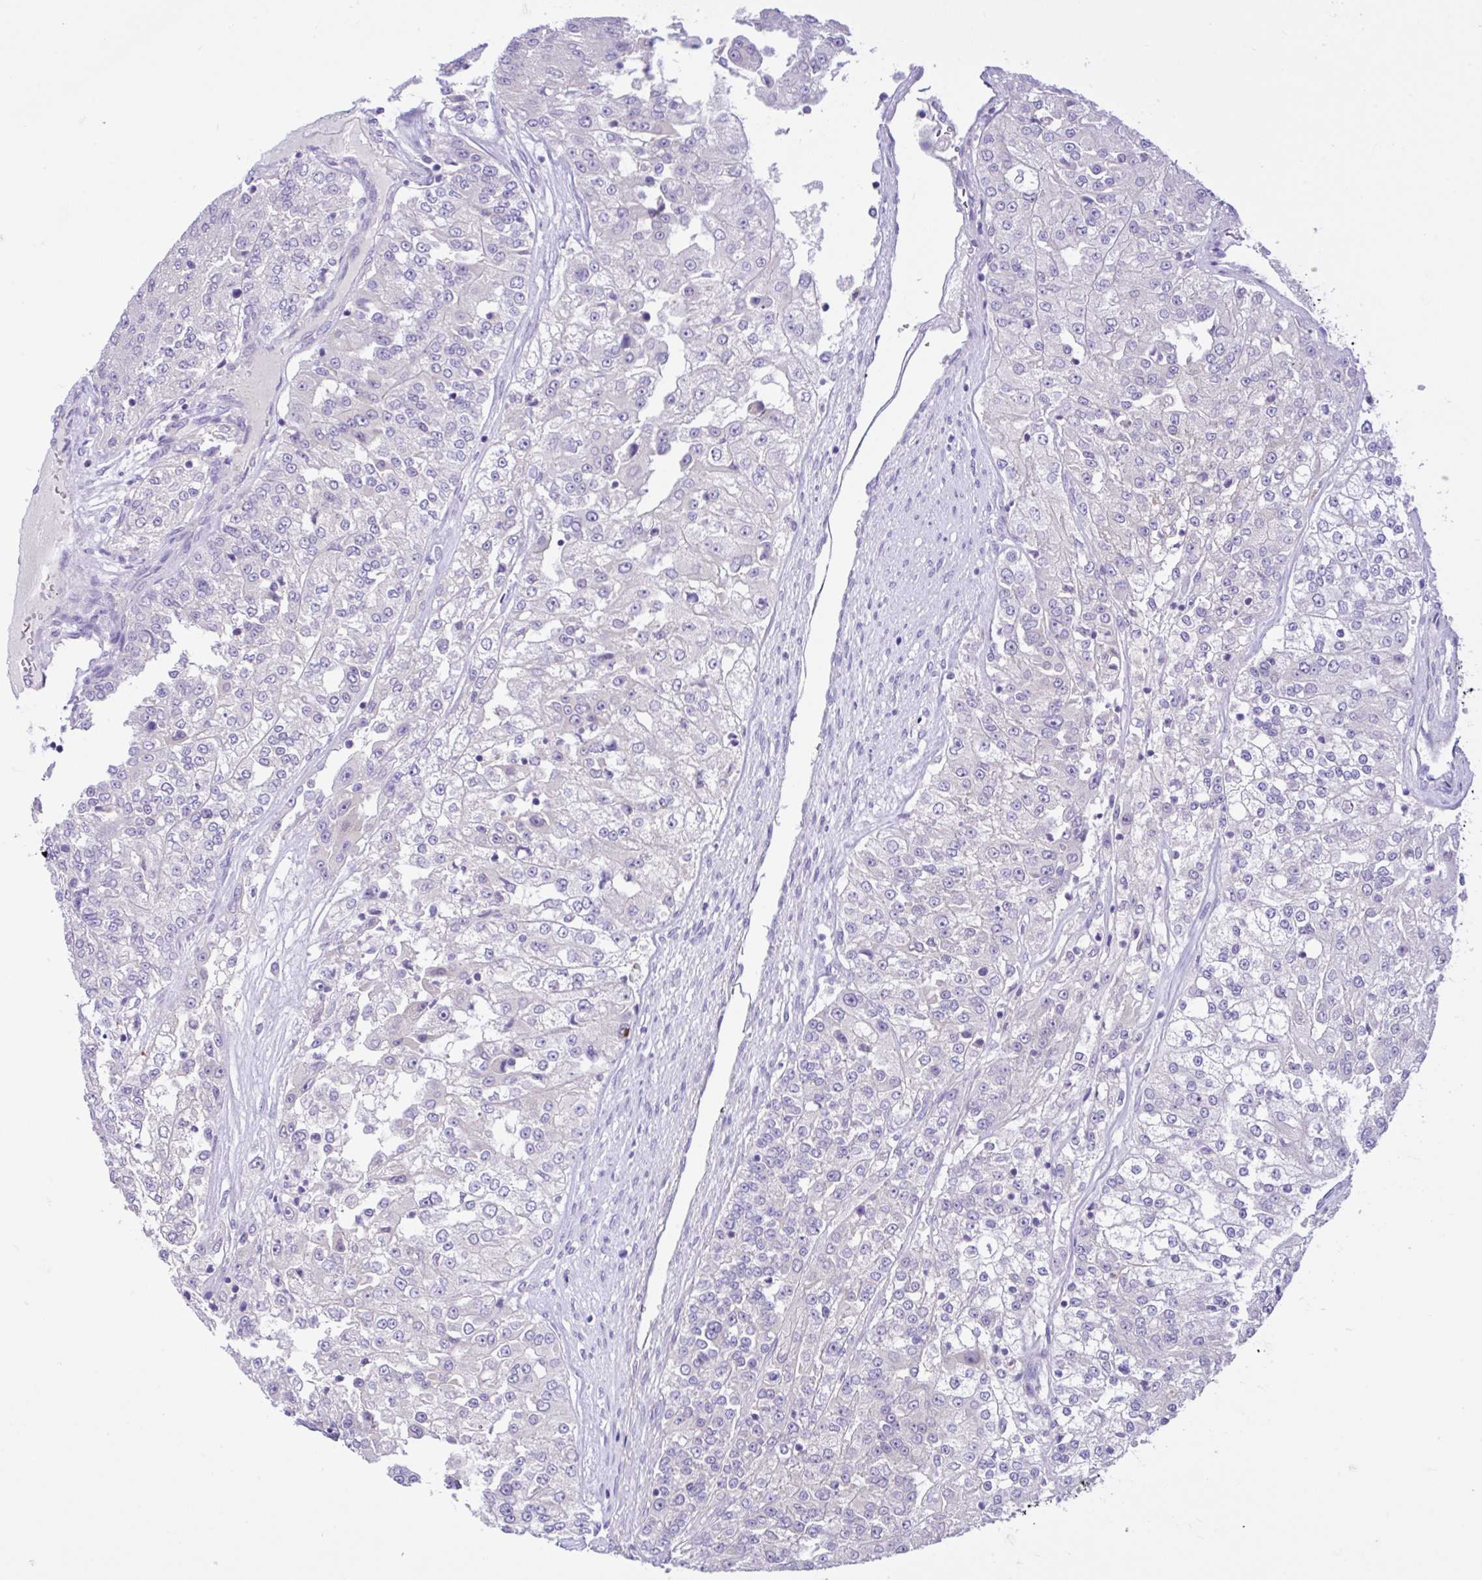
{"staining": {"intensity": "negative", "quantity": "none", "location": "none"}, "tissue": "renal cancer", "cell_type": "Tumor cells", "image_type": "cancer", "snomed": [{"axis": "morphology", "description": "Adenocarcinoma, NOS"}, {"axis": "topography", "description": "Kidney"}], "caption": "Adenocarcinoma (renal) was stained to show a protein in brown. There is no significant expression in tumor cells.", "gene": "ANO4", "patient": {"sex": "female", "age": 63}}